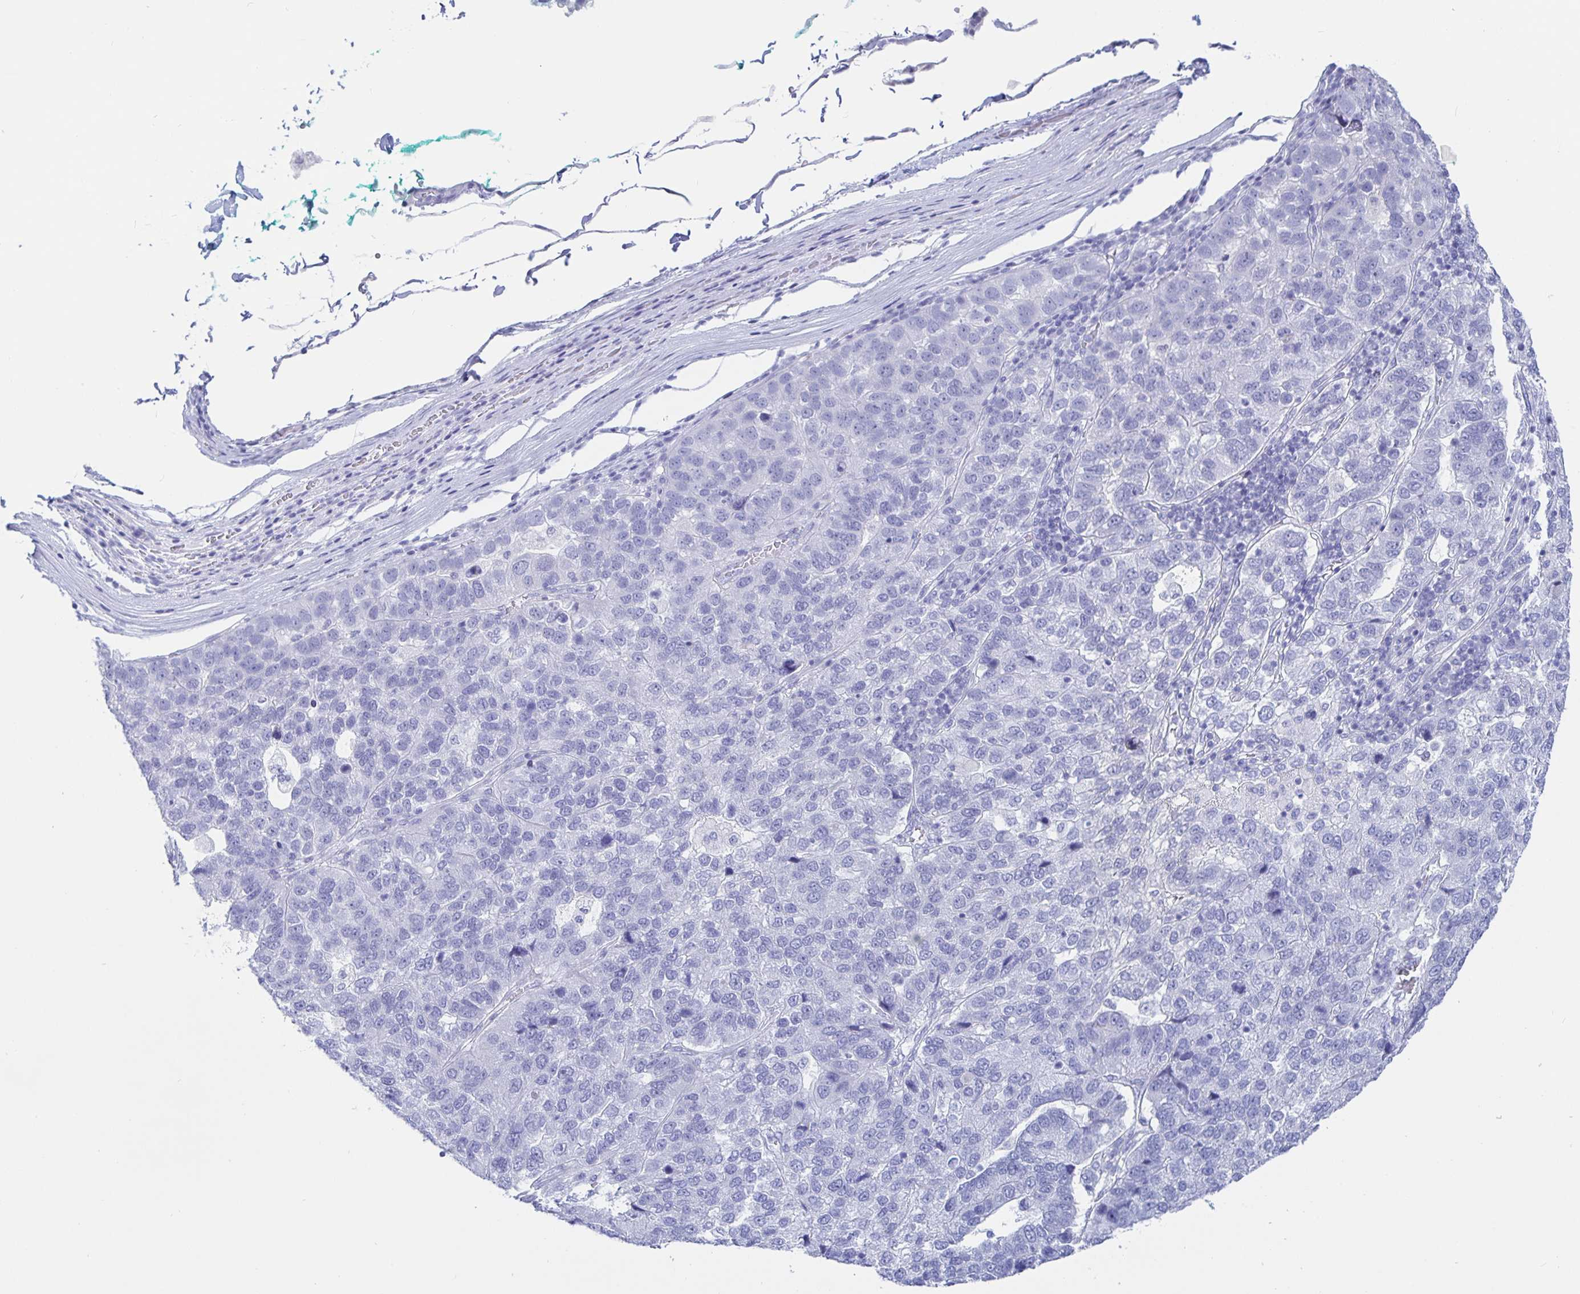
{"staining": {"intensity": "negative", "quantity": "none", "location": "none"}, "tissue": "pancreatic cancer", "cell_type": "Tumor cells", "image_type": "cancer", "snomed": [{"axis": "morphology", "description": "Adenocarcinoma, NOS"}, {"axis": "topography", "description": "Pancreas"}], "caption": "The image exhibits no significant staining in tumor cells of adenocarcinoma (pancreatic). The staining is performed using DAB (3,3'-diaminobenzidine) brown chromogen with nuclei counter-stained in using hematoxylin.", "gene": "KCNH6", "patient": {"sex": "female", "age": 61}}